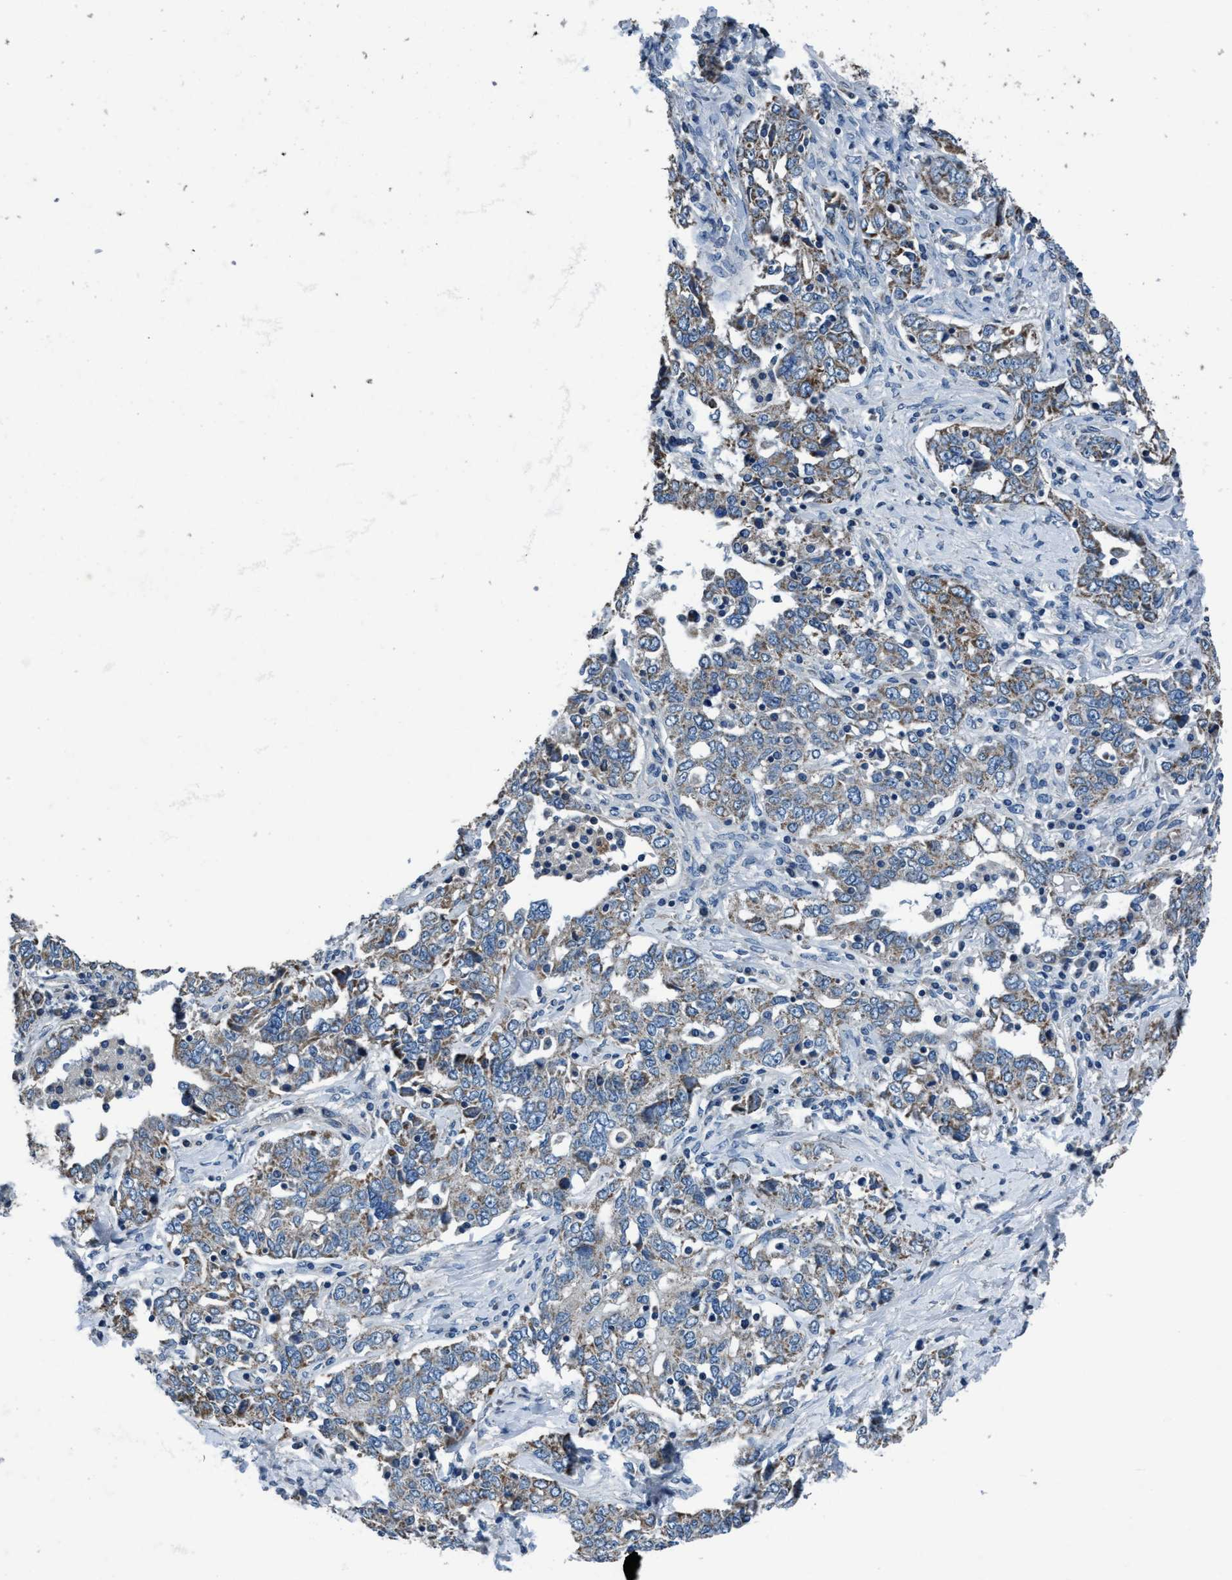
{"staining": {"intensity": "moderate", "quantity": "25%-75%", "location": "cytoplasmic/membranous"}, "tissue": "ovarian cancer", "cell_type": "Tumor cells", "image_type": "cancer", "snomed": [{"axis": "morphology", "description": "Cystadenocarcinoma, mucinous, NOS"}, {"axis": "topography", "description": "Ovary"}], "caption": "A histopathology image of ovarian mucinous cystadenocarcinoma stained for a protein exhibits moderate cytoplasmic/membranous brown staining in tumor cells.", "gene": "ANKFN1", "patient": {"sex": "female", "age": 73}}